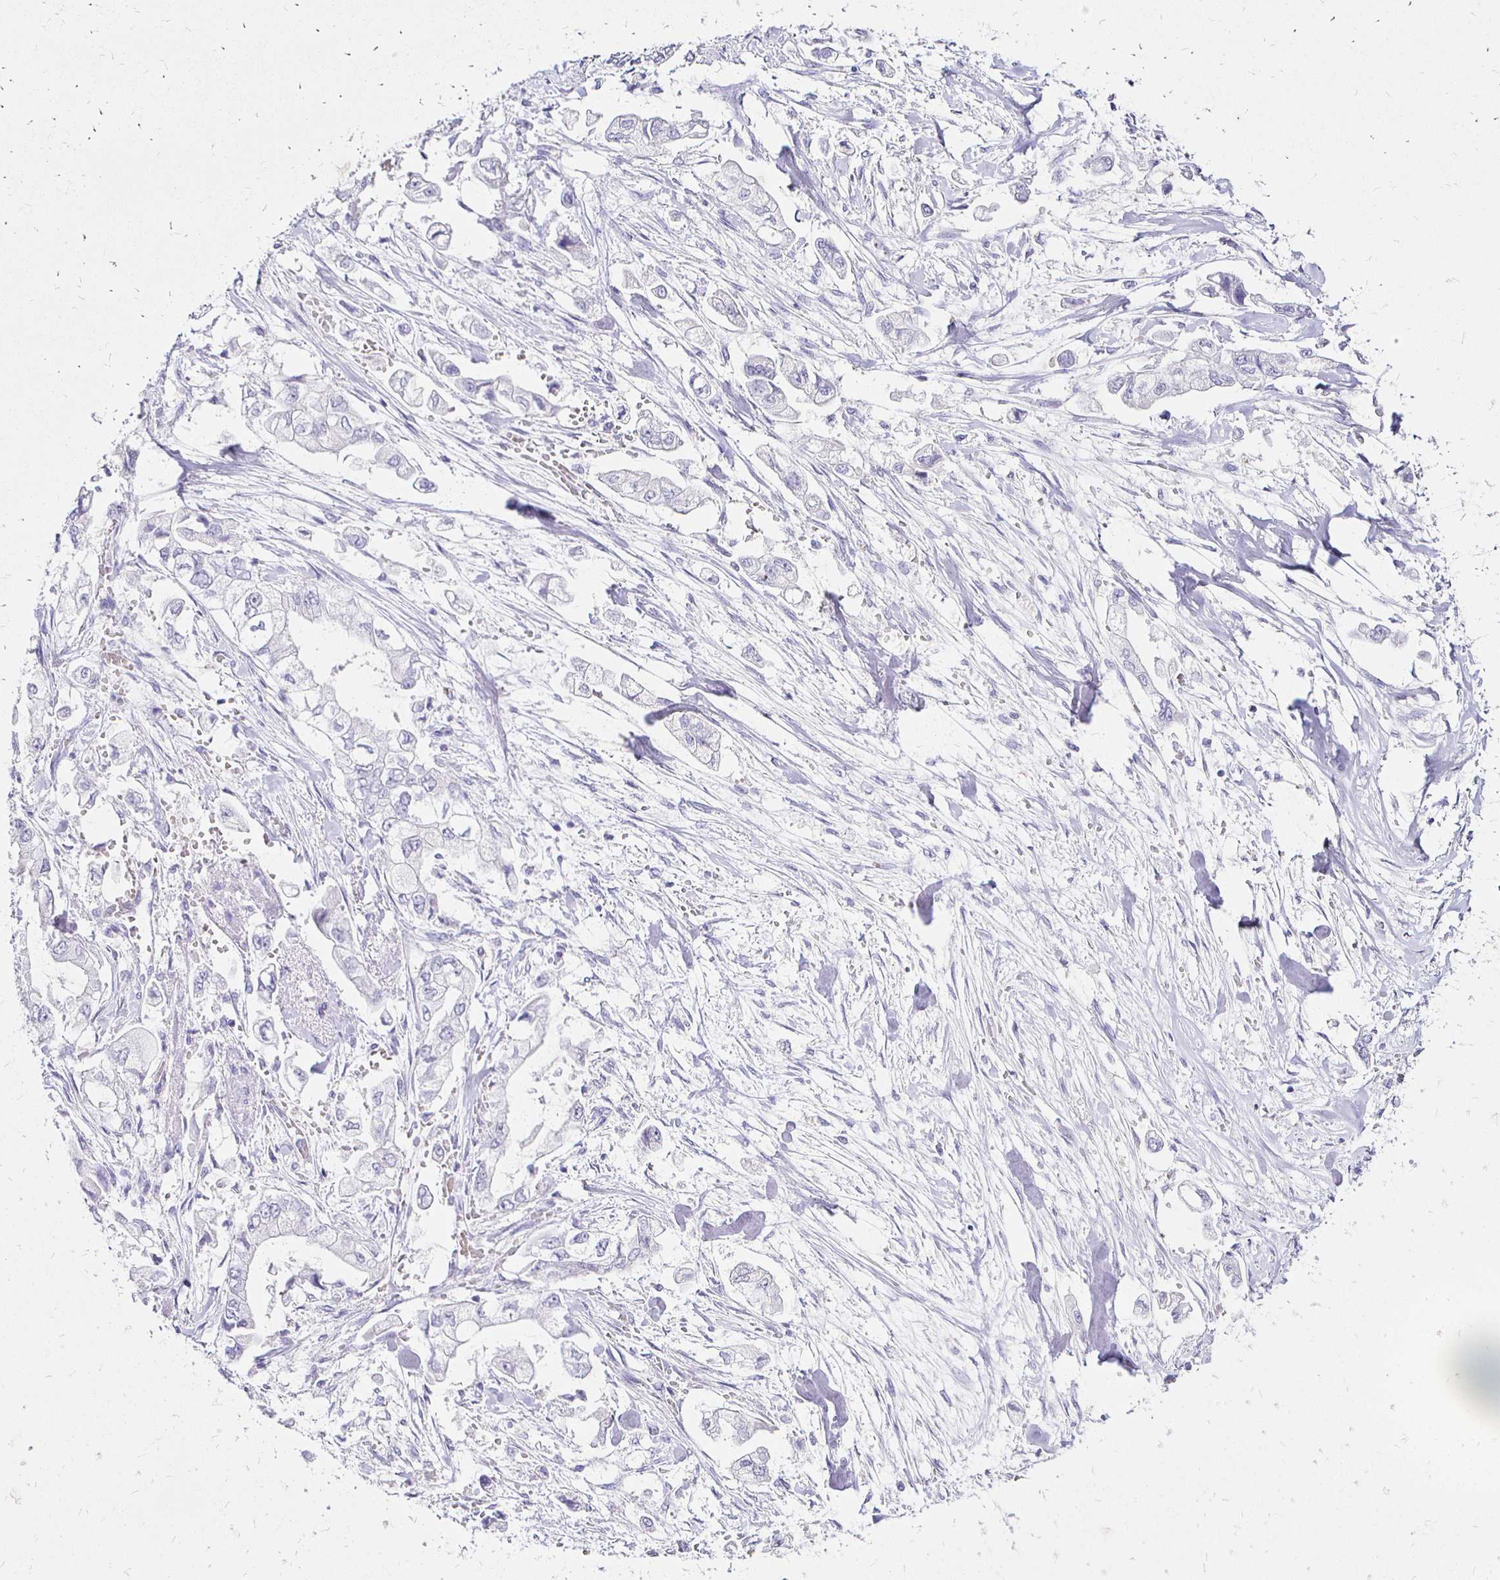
{"staining": {"intensity": "negative", "quantity": "none", "location": "none"}, "tissue": "stomach cancer", "cell_type": "Tumor cells", "image_type": "cancer", "snomed": [{"axis": "morphology", "description": "Adenocarcinoma, NOS"}, {"axis": "topography", "description": "Stomach"}], "caption": "High power microscopy histopathology image of an IHC micrograph of stomach cancer, revealing no significant expression in tumor cells.", "gene": "IRGC", "patient": {"sex": "male", "age": 62}}